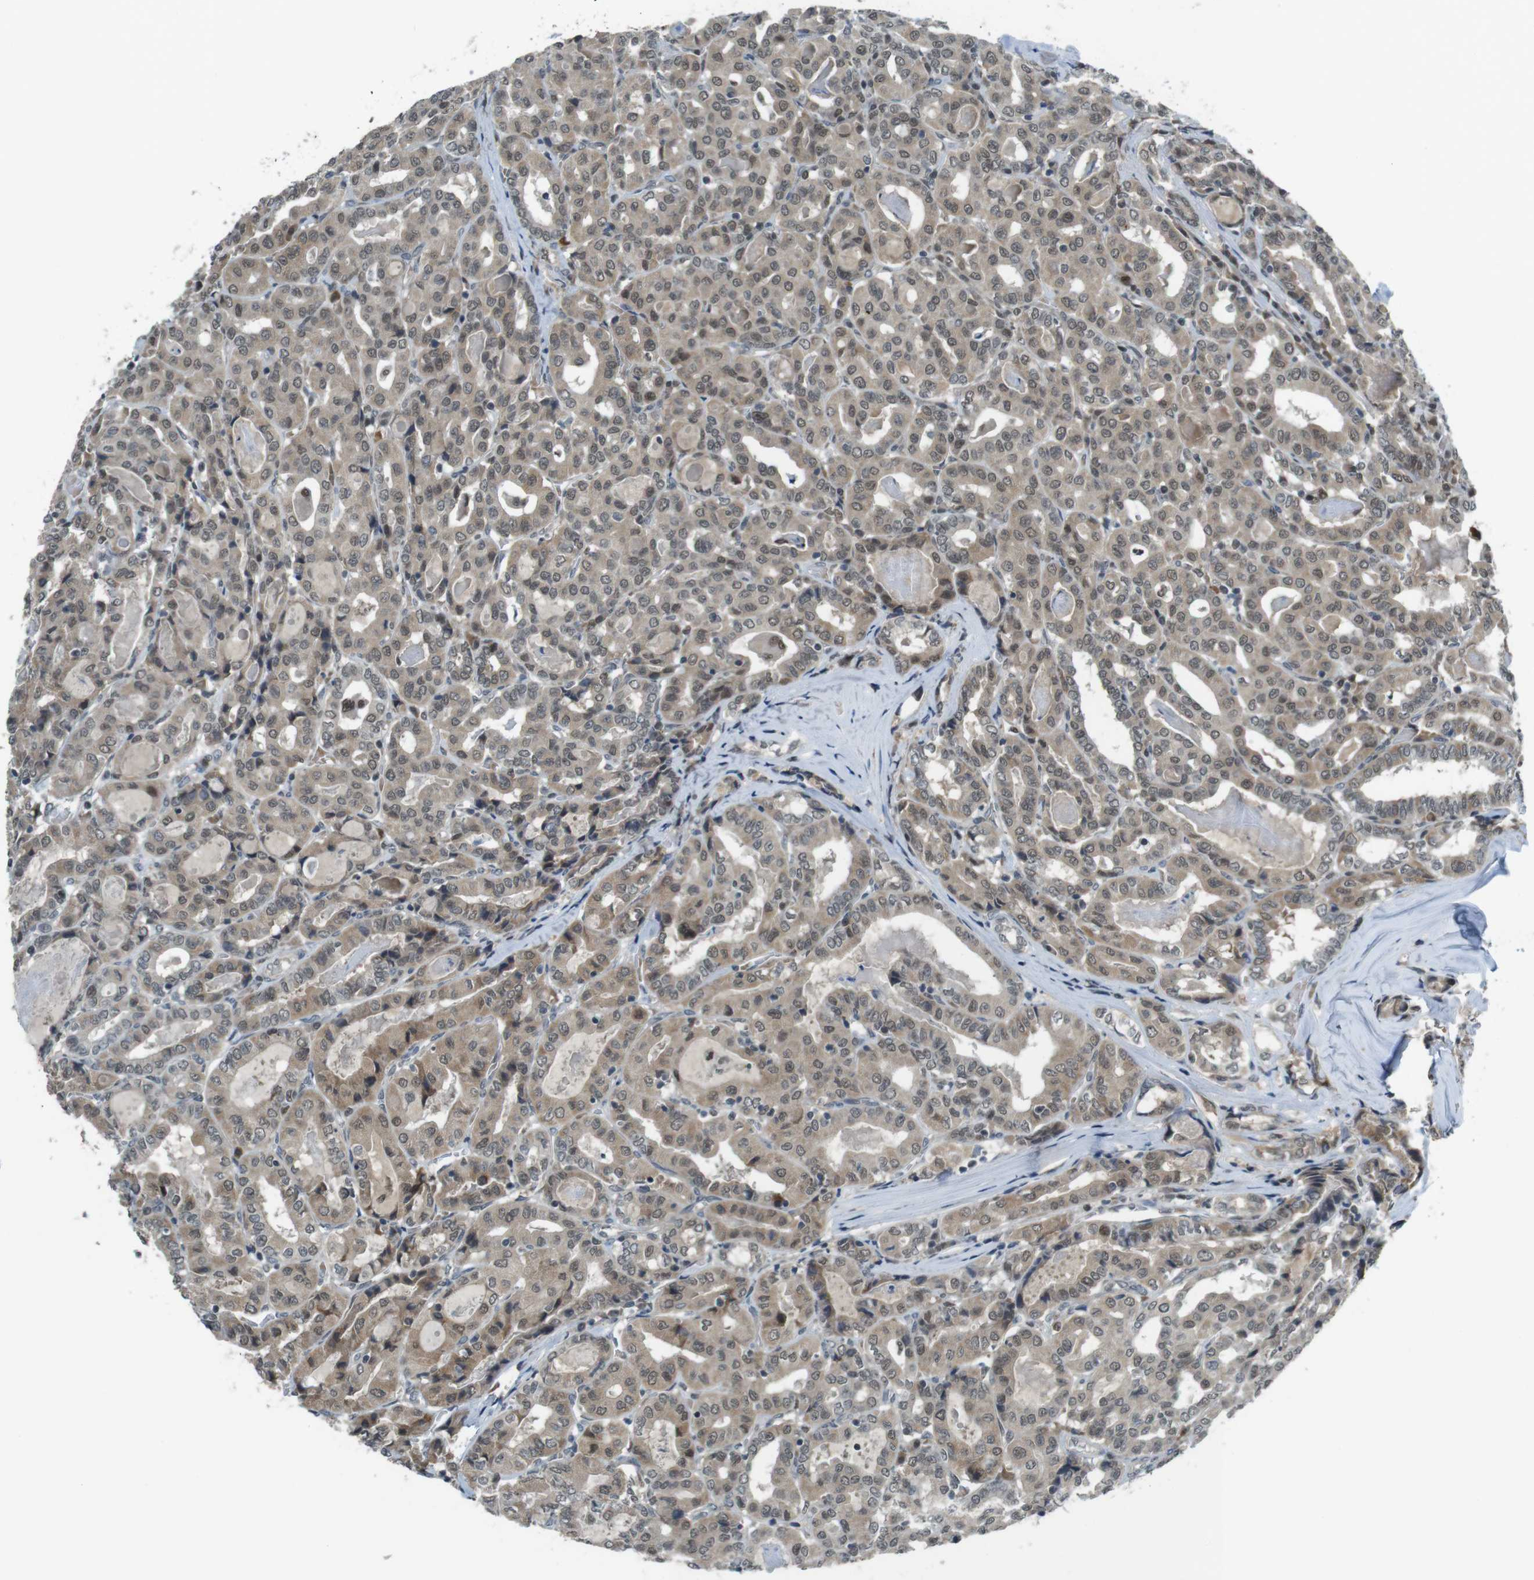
{"staining": {"intensity": "weak", "quantity": ">75%", "location": "cytoplasmic/membranous,nuclear"}, "tissue": "thyroid cancer", "cell_type": "Tumor cells", "image_type": "cancer", "snomed": [{"axis": "morphology", "description": "Papillary adenocarcinoma, NOS"}, {"axis": "topography", "description": "Thyroid gland"}], "caption": "High-power microscopy captured an IHC histopathology image of thyroid papillary adenocarcinoma, revealing weak cytoplasmic/membranous and nuclear staining in about >75% of tumor cells. (Brightfield microscopy of DAB IHC at high magnification).", "gene": "MAPKAPK5", "patient": {"sex": "female", "age": 42}}